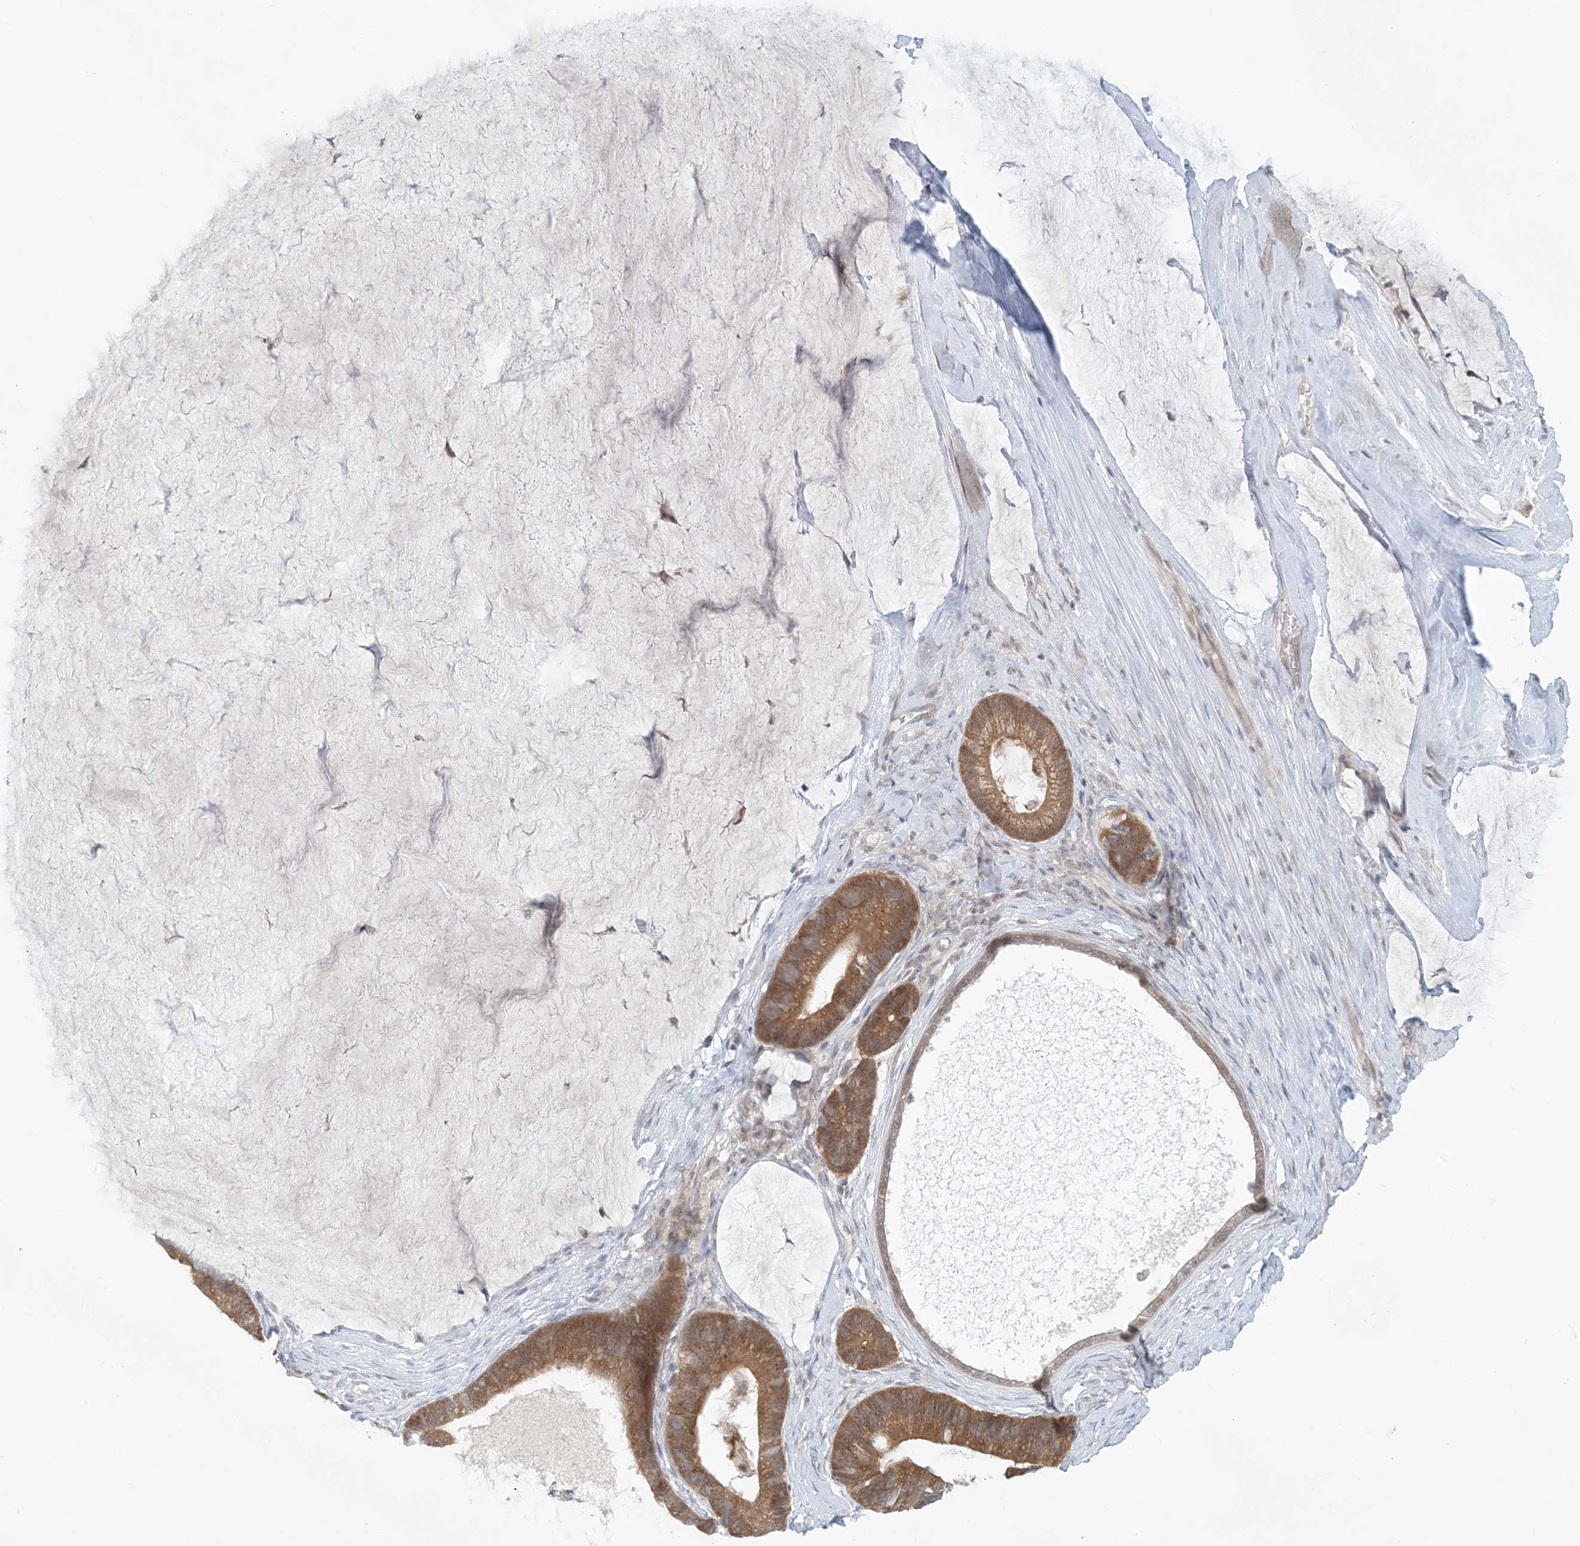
{"staining": {"intensity": "strong", "quantity": ">75%", "location": "cytoplasmic/membranous"}, "tissue": "ovarian cancer", "cell_type": "Tumor cells", "image_type": "cancer", "snomed": [{"axis": "morphology", "description": "Cystadenocarcinoma, mucinous, NOS"}, {"axis": "topography", "description": "Ovary"}], "caption": "About >75% of tumor cells in human ovarian mucinous cystadenocarcinoma demonstrate strong cytoplasmic/membranous protein staining as visualized by brown immunohistochemical staining.", "gene": "OBI1", "patient": {"sex": "female", "age": 61}}